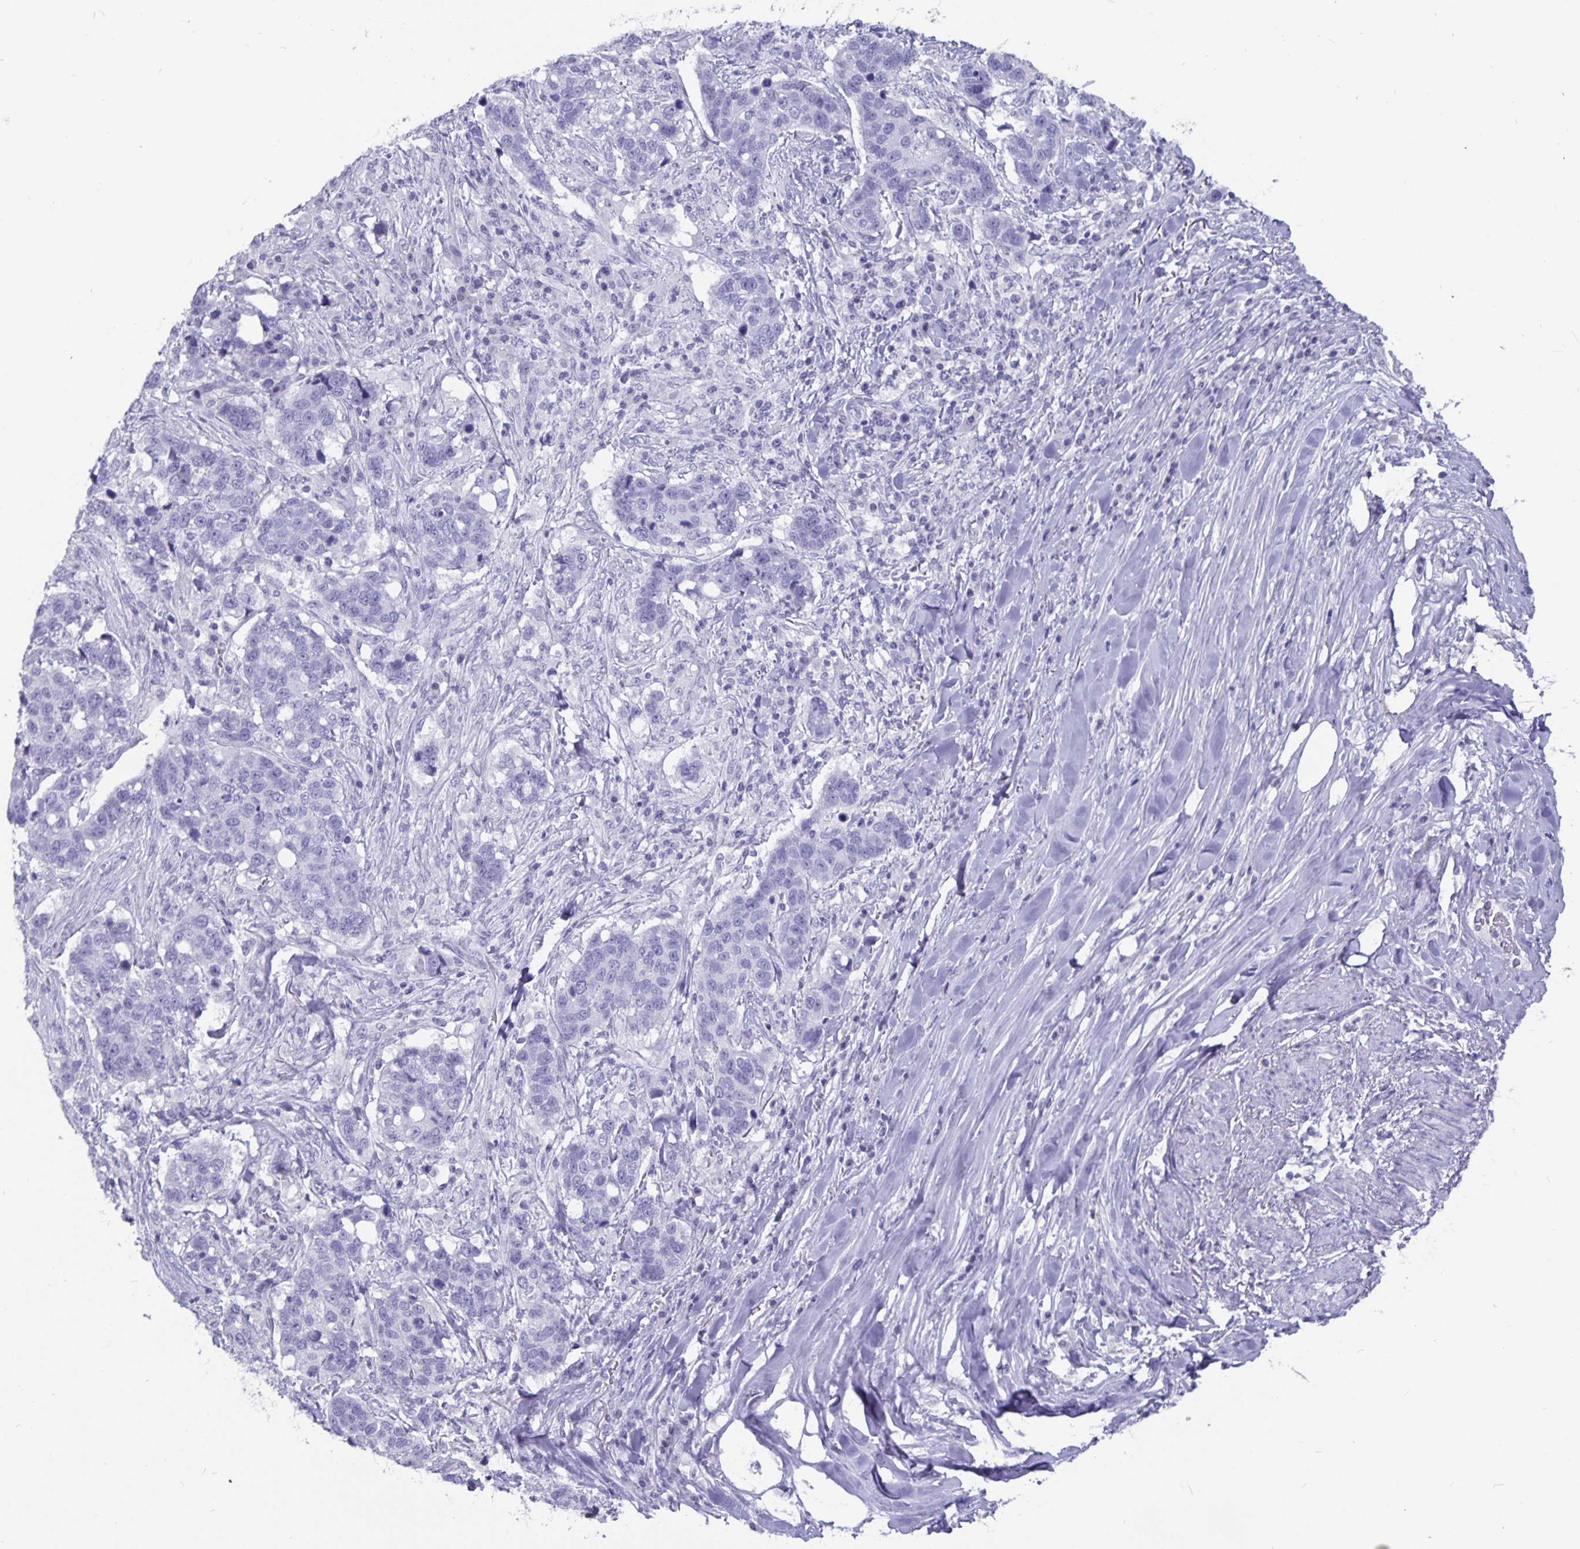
{"staining": {"intensity": "negative", "quantity": "none", "location": "none"}, "tissue": "lung cancer", "cell_type": "Tumor cells", "image_type": "cancer", "snomed": [{"axis": "morphology", "description": "Squamous cell carcinoma, NOS"}, {"axis": "topography", "description": "Lymph node"}, {"axis": "topography", "description": "Lung"}], "caption": "An immunohistochemistry (IHC) image of lung cancer is shown. There is no staining in tumor cells of lung cancer. (Immunohistochemistry, brightfield microscopy, high magnification).", "gene": "OLIG2", "patient": {"sex": "male", "age": 61}}